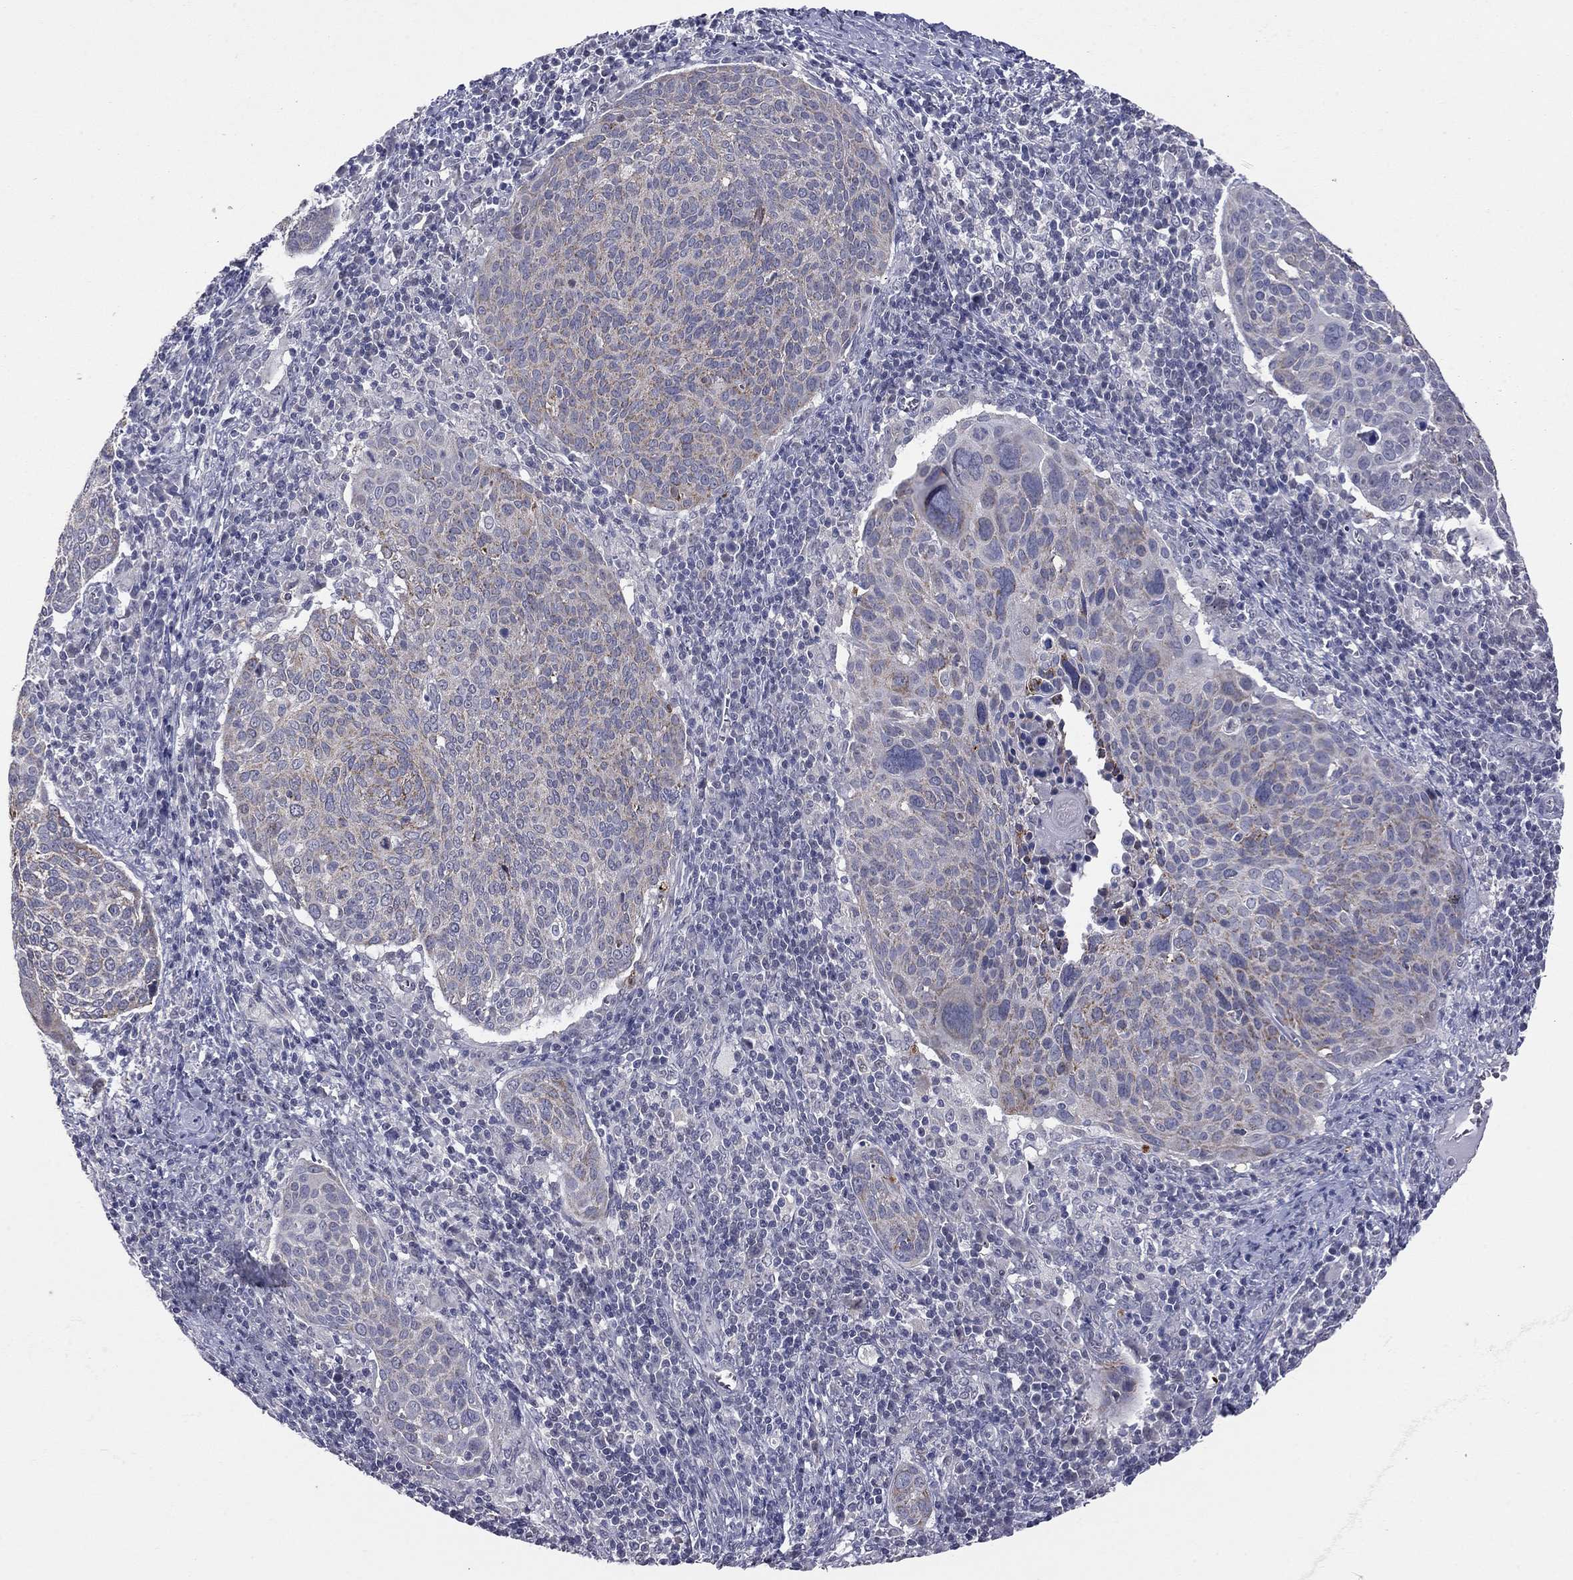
{"staining": {"intensity": "moderate", "quantity": "<25%", "location": "cytoplasmic/membranous"}, "tissue": "cervical cancer", "cell_type": "Tumor cells", "image_type": "cancer", "snomed": [{"axis": "morphology", "description": "Squamous cell carcinoma, NOS"}, {"axis": "topography", "description": "Cervix"}], "caption": "A brown stain highlights moderate cytoplasmic/membranous positivity of a protein in cervical cancer tumor cells.", "gene": "SHOC2", "patient": {"sex": "female", "age": 39}}